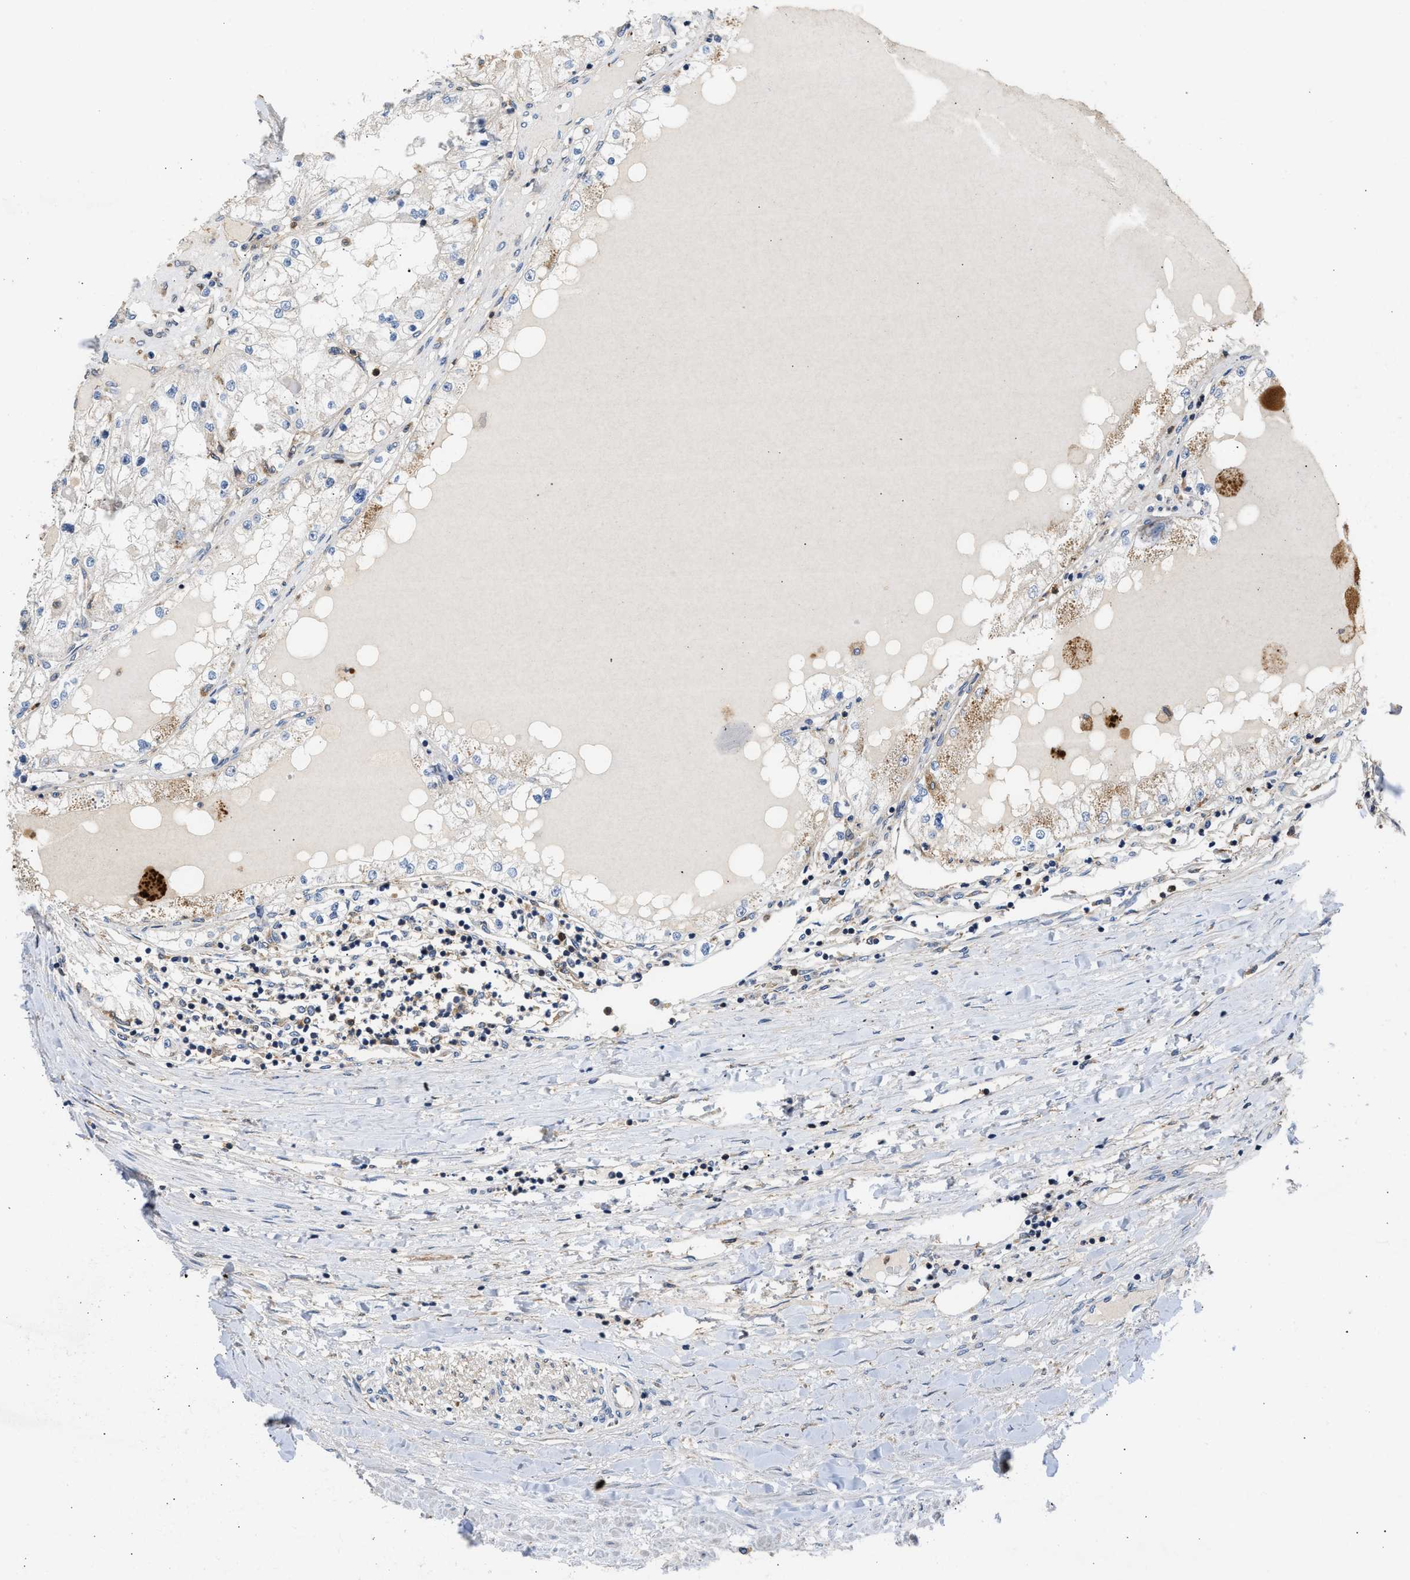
{"staining": {"intensity": "weak", "quantity": "25%-75%", "location": "cytoplasmic/membranous"}, "tissue": "renal cancer", "cell_type": "Tumor cells", "image_type": "cancer", "snomed": [{"axis": "morphology", "description": "Adenocarcinoma, NOS"}, {"axis": "topography", "description": "Kidney"}], "caption": "A brown stain labels weak cytoplasmic/membranous expression of a protein in human renal adenocarcinoma tumor cells. (Brightfield microscopy of DAB IHC at high magnification).", "gene": "RAB31", "patient": {"sex": "male", "age": 68}}